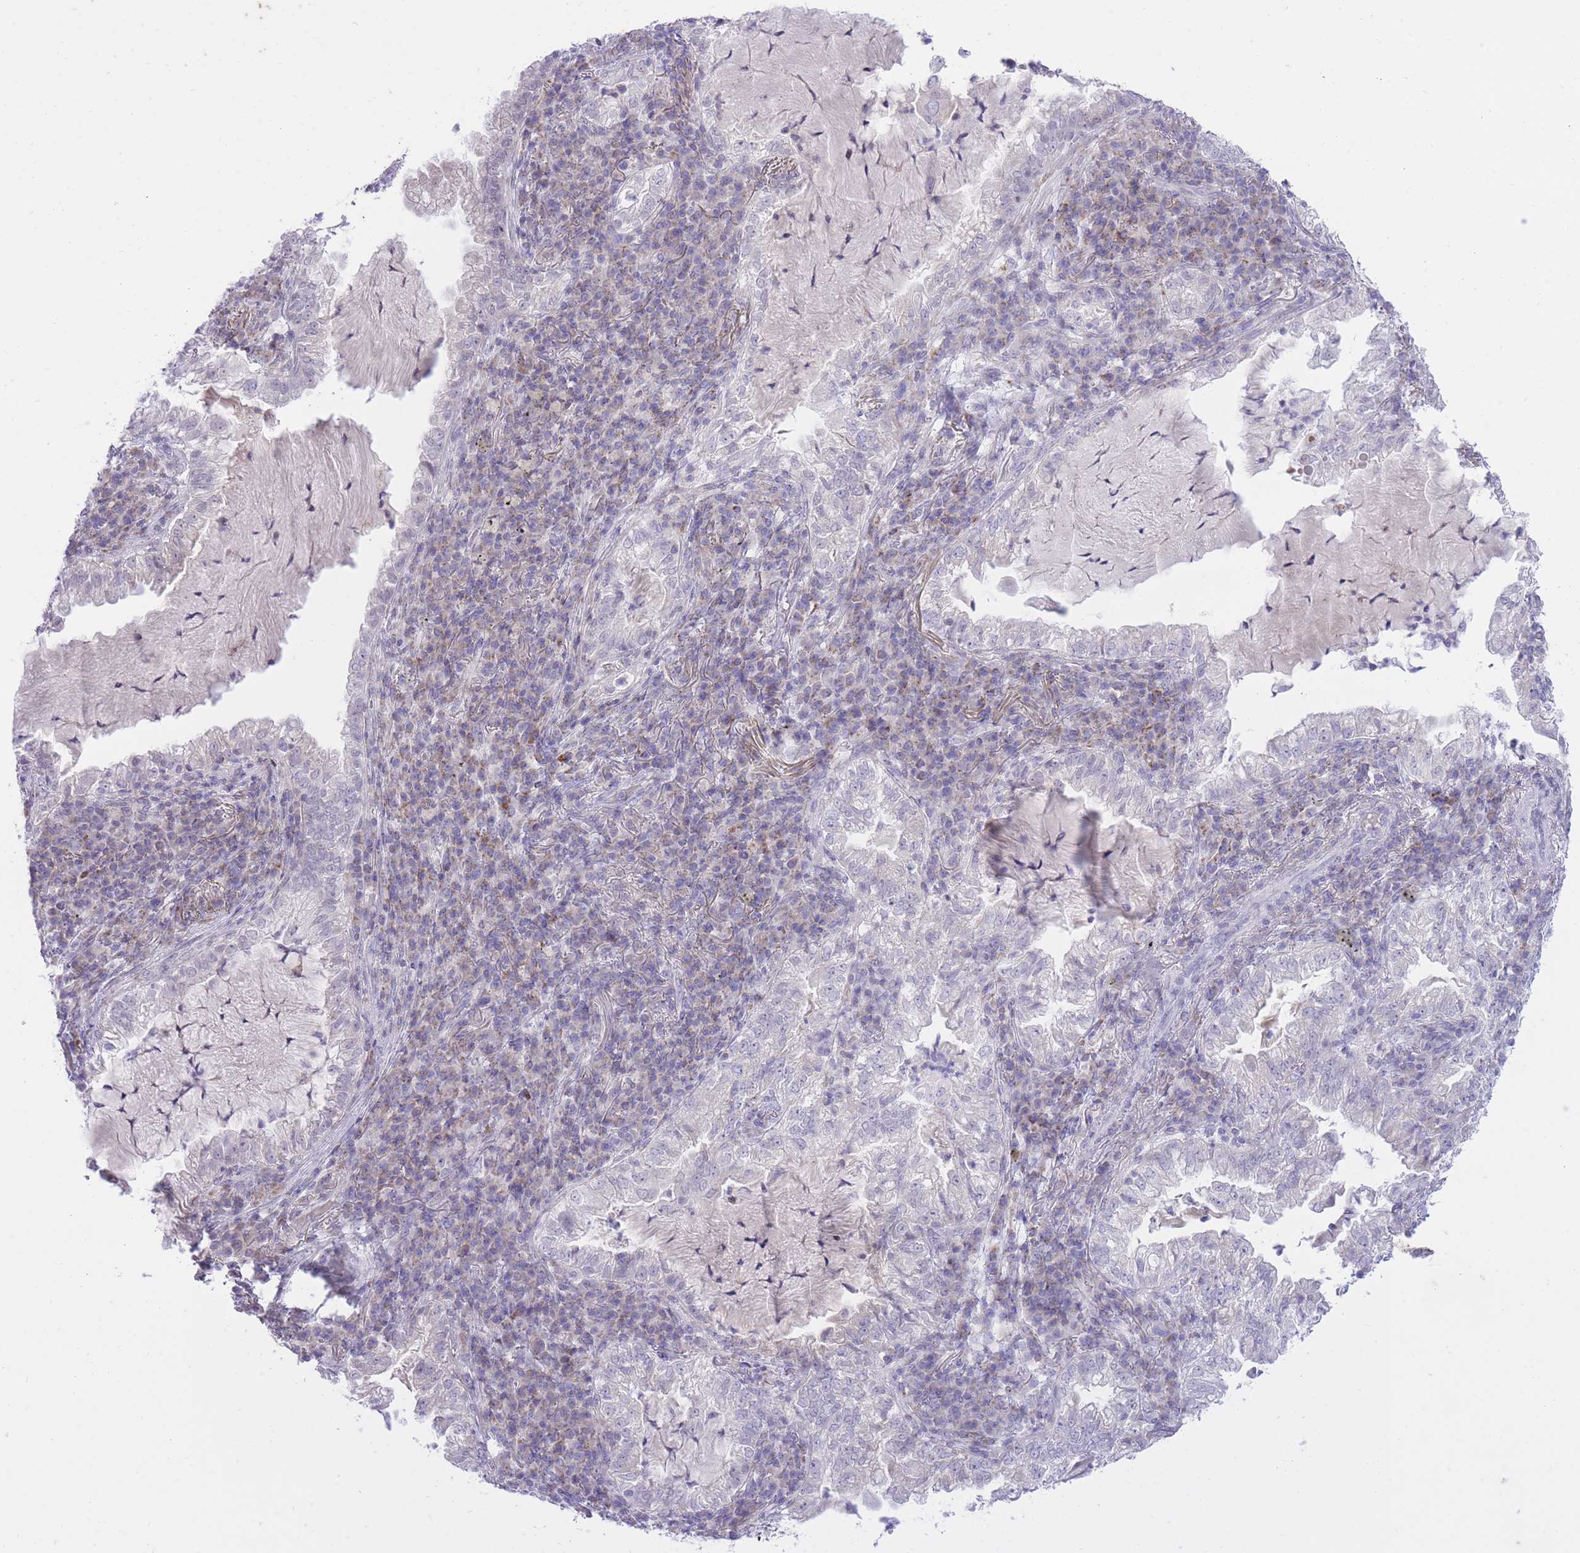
{"staining": {"intensity": "negative", "quantity": "none", "location": "none"}, "tissue": "lung cancer", "cell_type": "Tumor cells", "image_type": "cancer", "snomed": [{"axis": "morphology", "description": "Adenocarcinoma, NOS"}, {"axis": "topography", "description": "Lung"}], "caption": "Tumor cells are negative for brown protein staining in lung adenocarcinoma.", "gene": "DENND2D", "patient": {"sex": "female", "age": 73}}